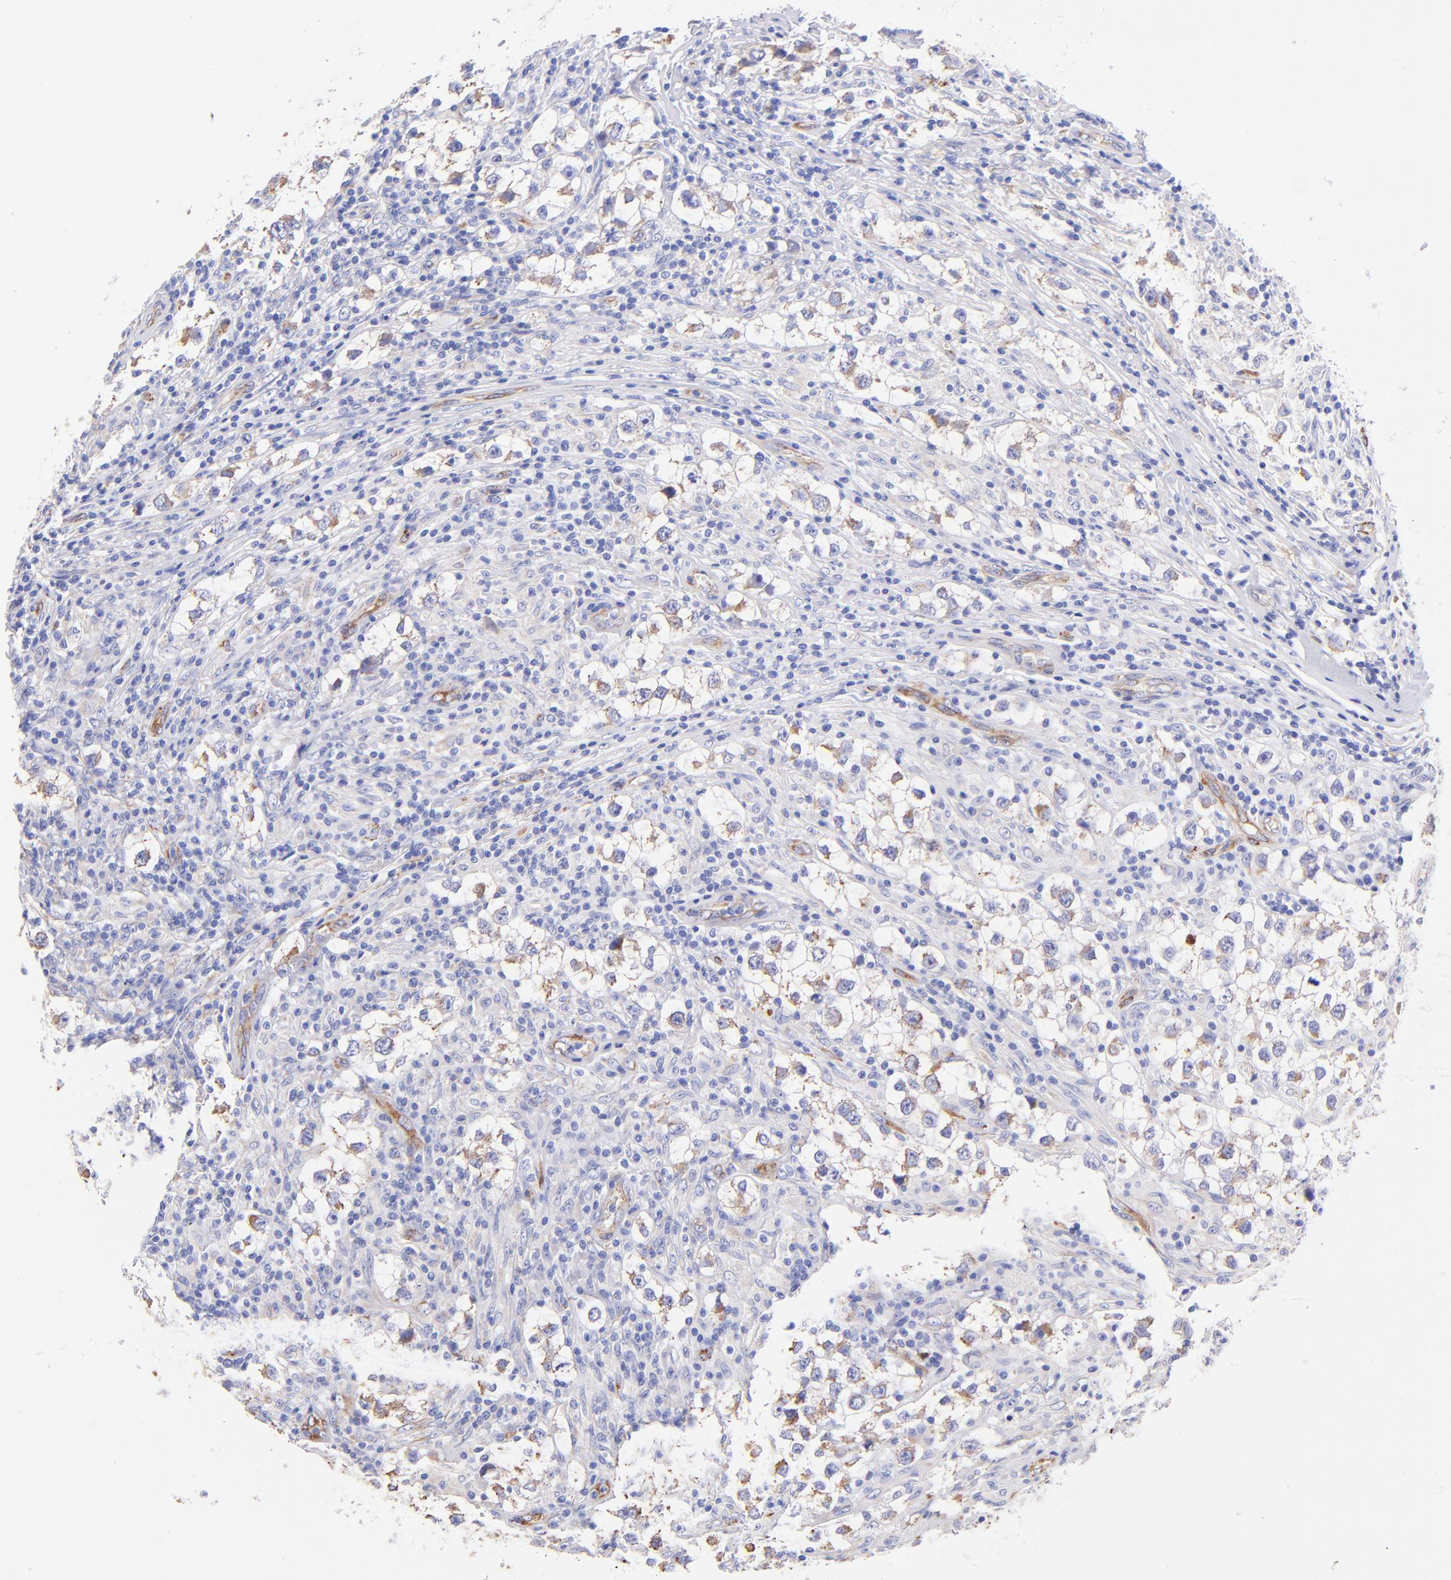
{"staining": {"intensity": "moderate", "quantity": "<25%", "location": "cytoplasmic/membranous"}, "tissue": "testis cancer", "cell_type": "Tumor cells", "image_type": "cancer", "snomed": [{"axis": "morphology", "description": "Seminoma, NOS"}, {"axis": "topography", "description": "Testis"}], "caption": "Testis cancer tissue demonstrates moderate cytoplasmic/membranous expression in about <25% of tumor cells, visualized by immunohistochemistry.", "gene": "SPARC", "patient": {"sex": "male", "age": 32}}